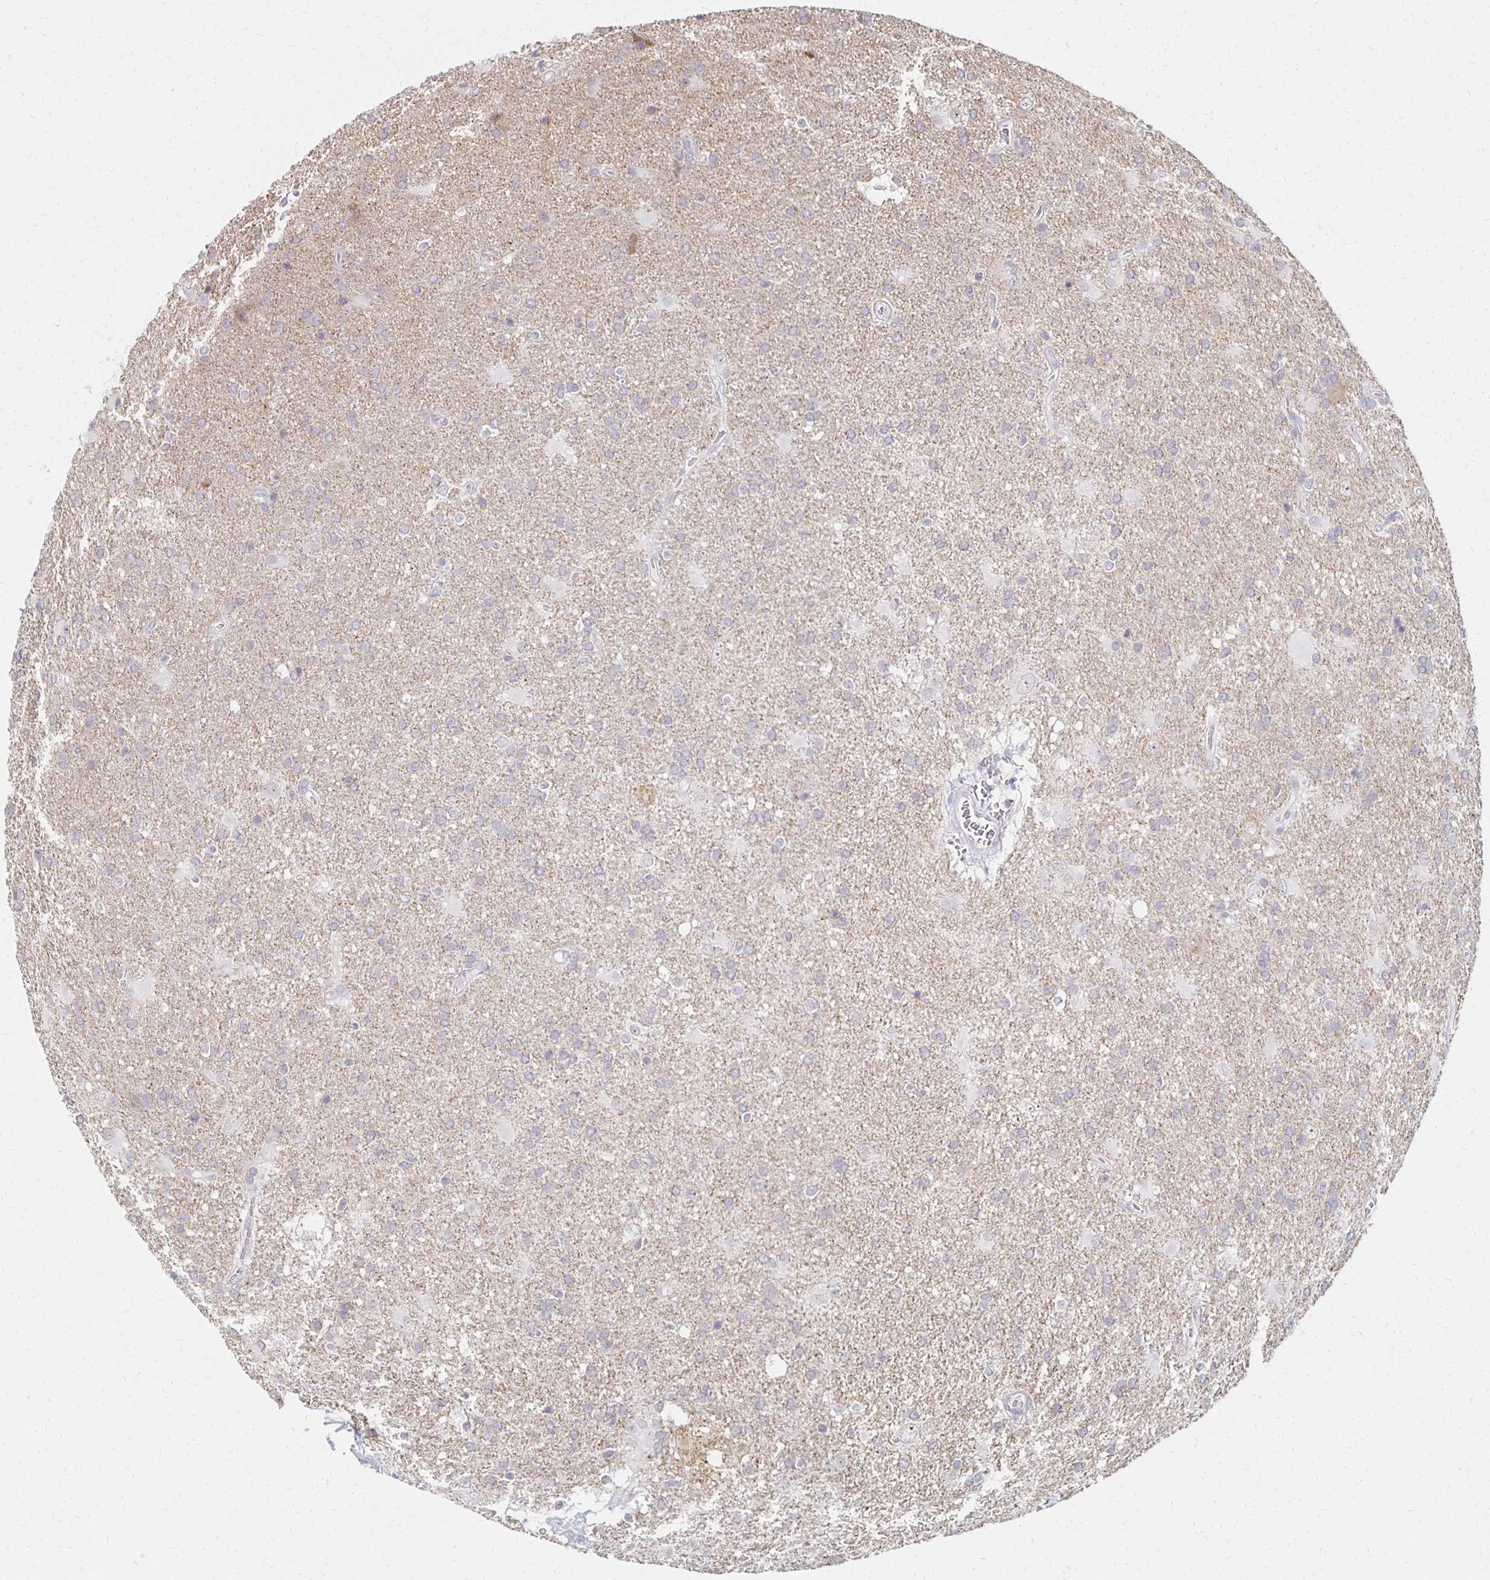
{"staining": {"intensity": "negative", "quantity": "none", "location": "none"}, "tissue": "glioma", "cell_type": "Tumor cells", "image_type": "cancer", "snomed": [{"axis": "morphology", "description": "Glioma, malignant, Low grade"}, {"axis": "topography", "description": "Brain"}], "caption": "Glioma was stained to show a protein in brown. There is no significant positivity in tumor cells.", "gene": "PRKCB", "patient": {"sex": "male", "age": 66}}